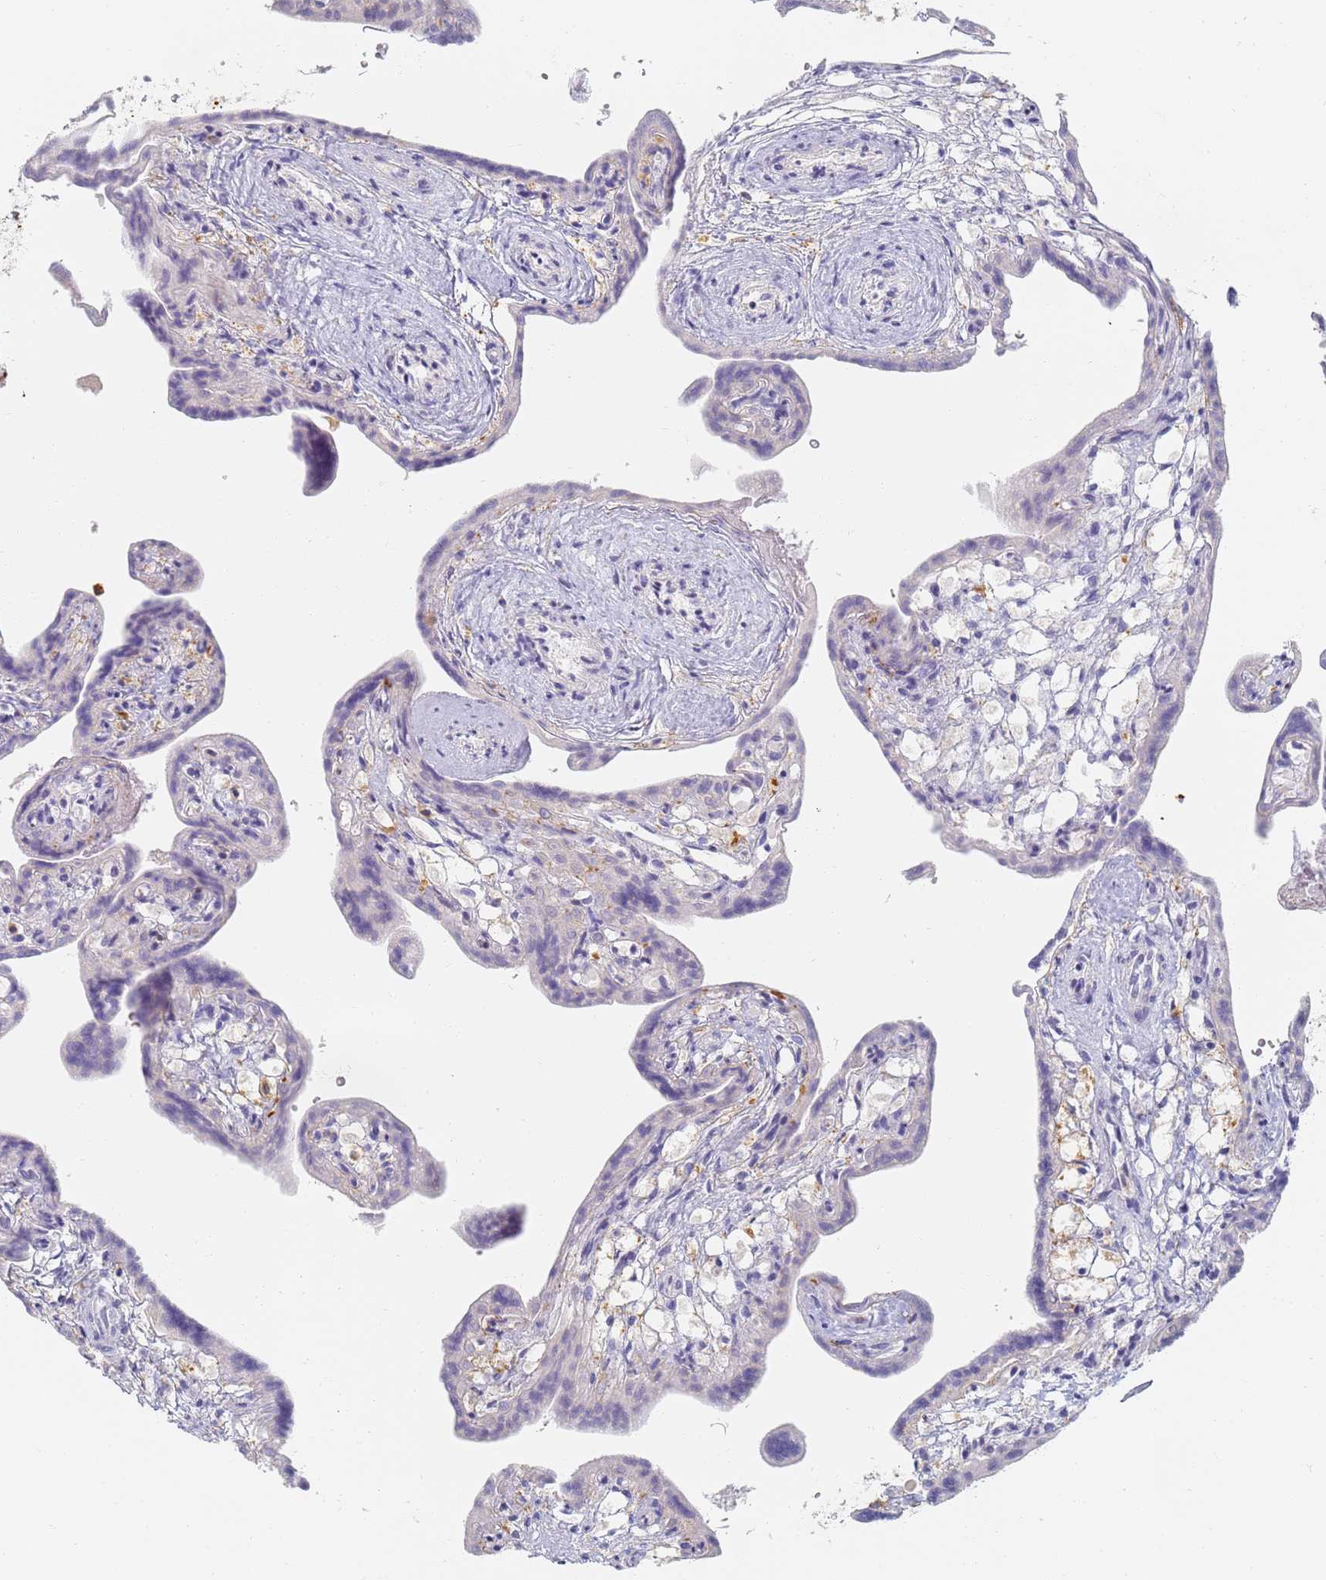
{"staining": {"intensity": "moderate", "quantity": "<25%", "location": "cytoplasmic/membranous"}, "tissue": "placenta", "cell_type": "Trophoblastic cells", "image_type": "normal", "snomed": [{"axis": "morphology", "description": "Normal tissue, NOS"}, {"axis": "topography", "description": "Placenta"}], "caption": "Immunohistochemical staining of normal human placenta displays <25% levels of moderate cytoplasmic/membranous protein expression in approximately <25% of trophoblastic cells.", "gene": "BIN2", "patient": {"sex": "female", "age": 37}}